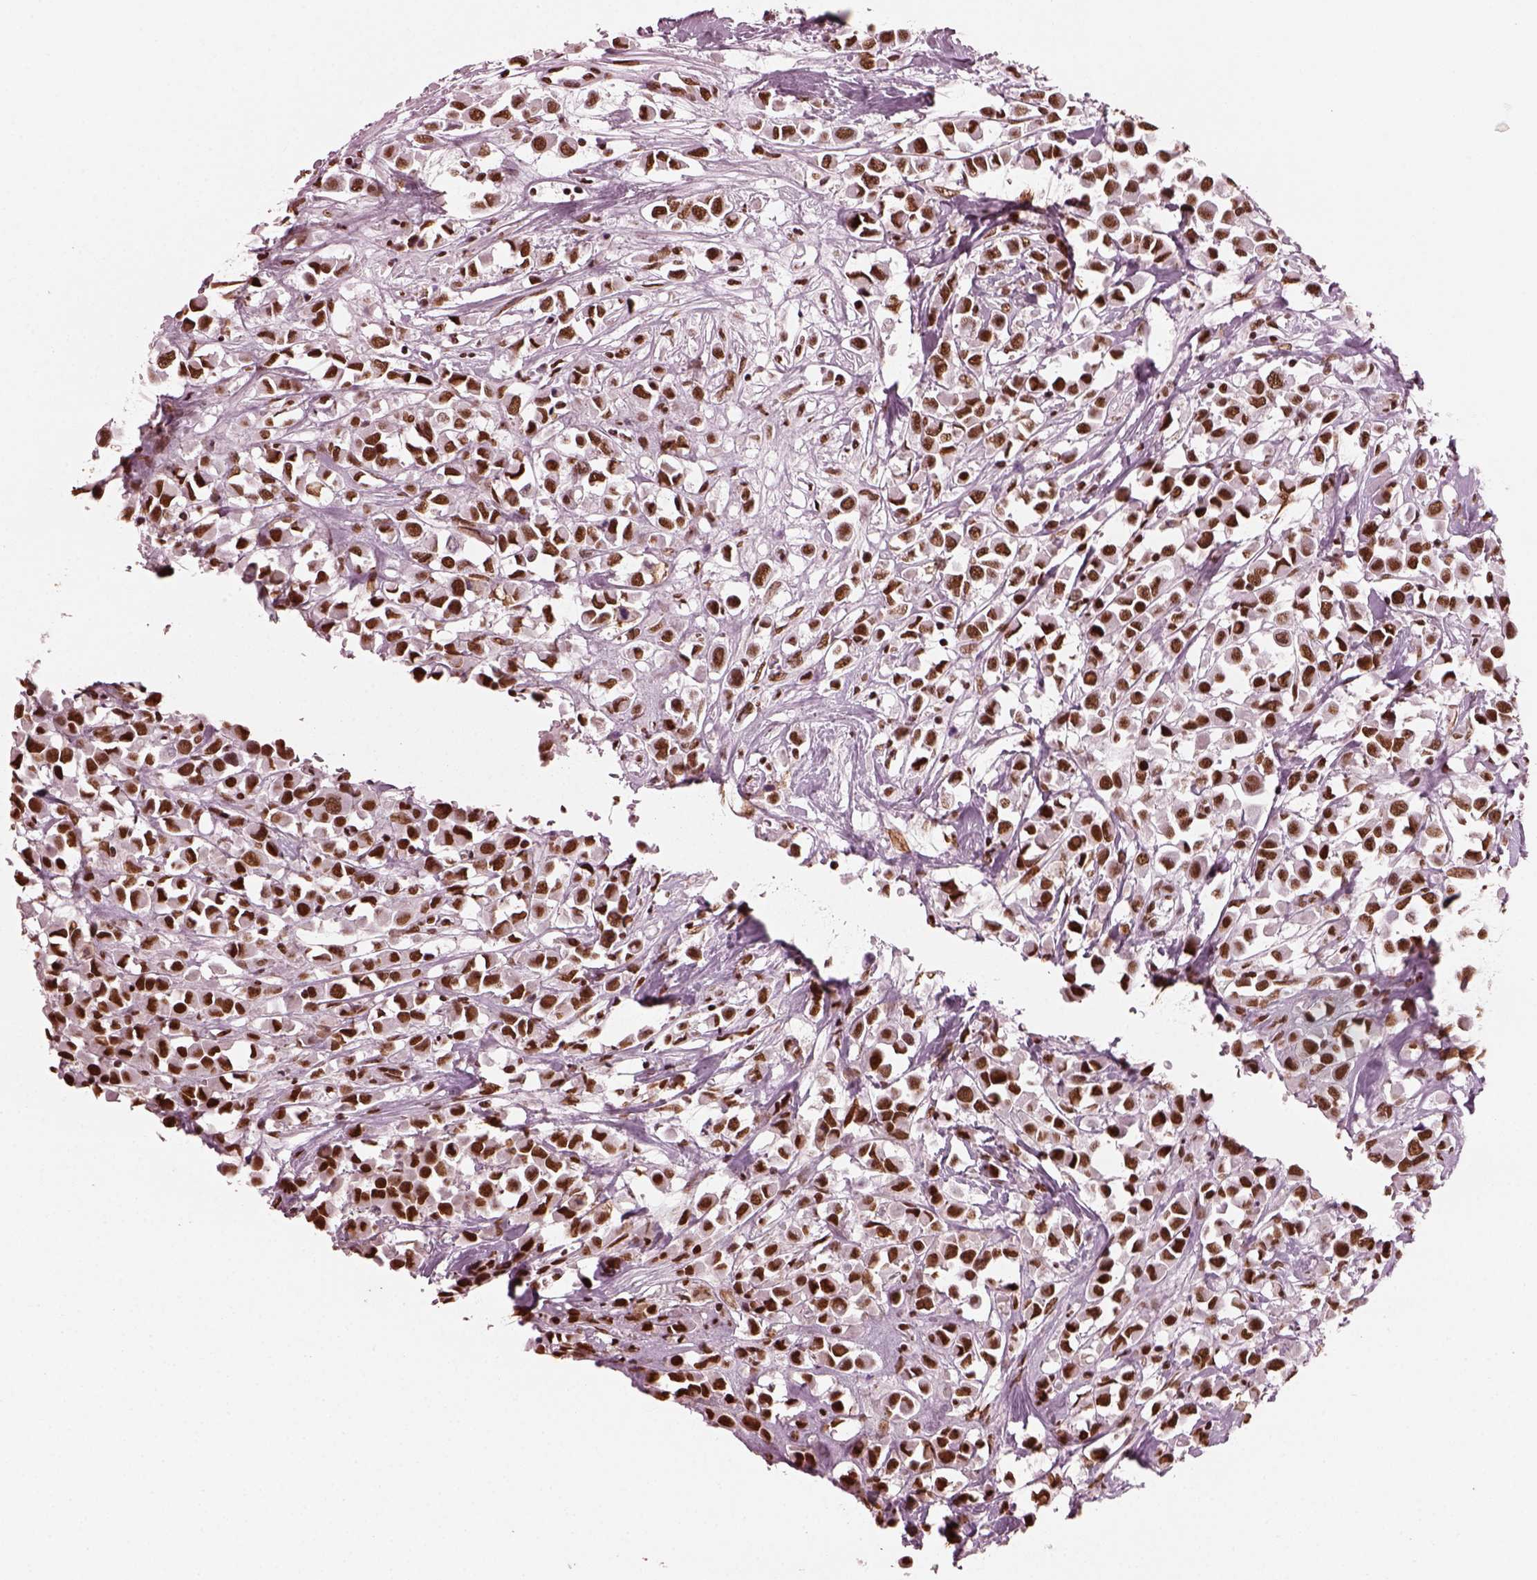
{"staining": {"intensity": "strong", "quantity": ">75%", "location": "nuclear"}, "tissue": "breast cancer", "cell_type": "Tumor cells", "image_type": "cancer", "snomed": [{"axis": "morphology", "description": "Duct carcinoma"}, {"axis": "topography", "description": "Breast"}], "caption": "Protein staining of breast invasive ductal carcinoma tissue displays strong nuclear expression in about >75% of tumor cells.", "gene": "CBFA2T3", "patient": {"sex": "female", "age": 61}}